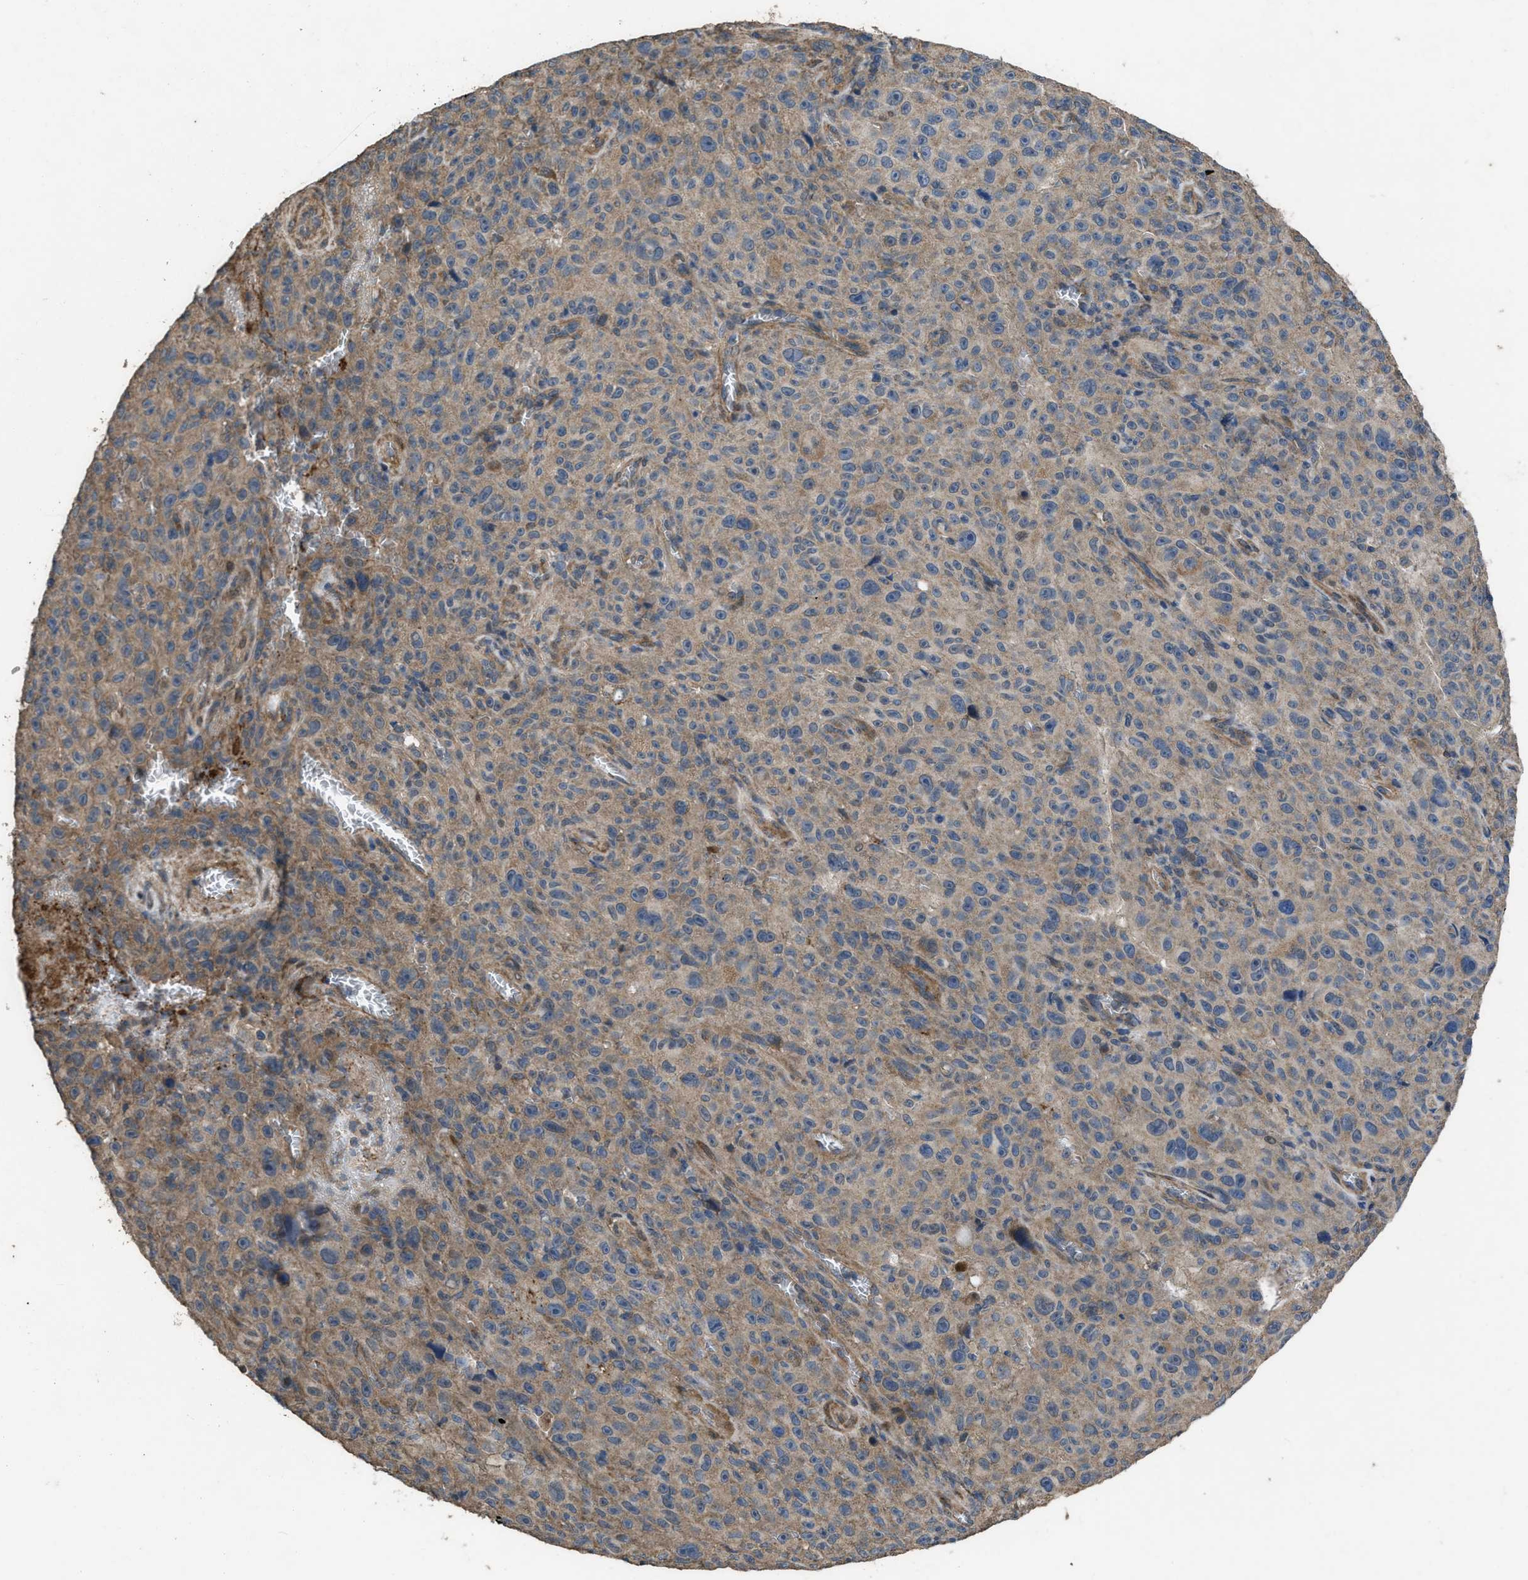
{"staining": {"intensity": "moderate", "quantity": ">75%", "location": "cytoplasmic/membranous"}, "tissue": "melanoma", "cell_type": "Tumor cells", "image_type": "cancer", "snomed": [{"axis": "morphology", "description": "Malignant melanoma, NOS"}, {"axis": "topography", "description": "Skin"}], "caption": "An image of human melanoma stained for a protein demonstrates moderate cytoplasmic/membranous brown staining in tumor cells.", "gene": "ARL6", "patient": {"sex": "female", "age": 82}}